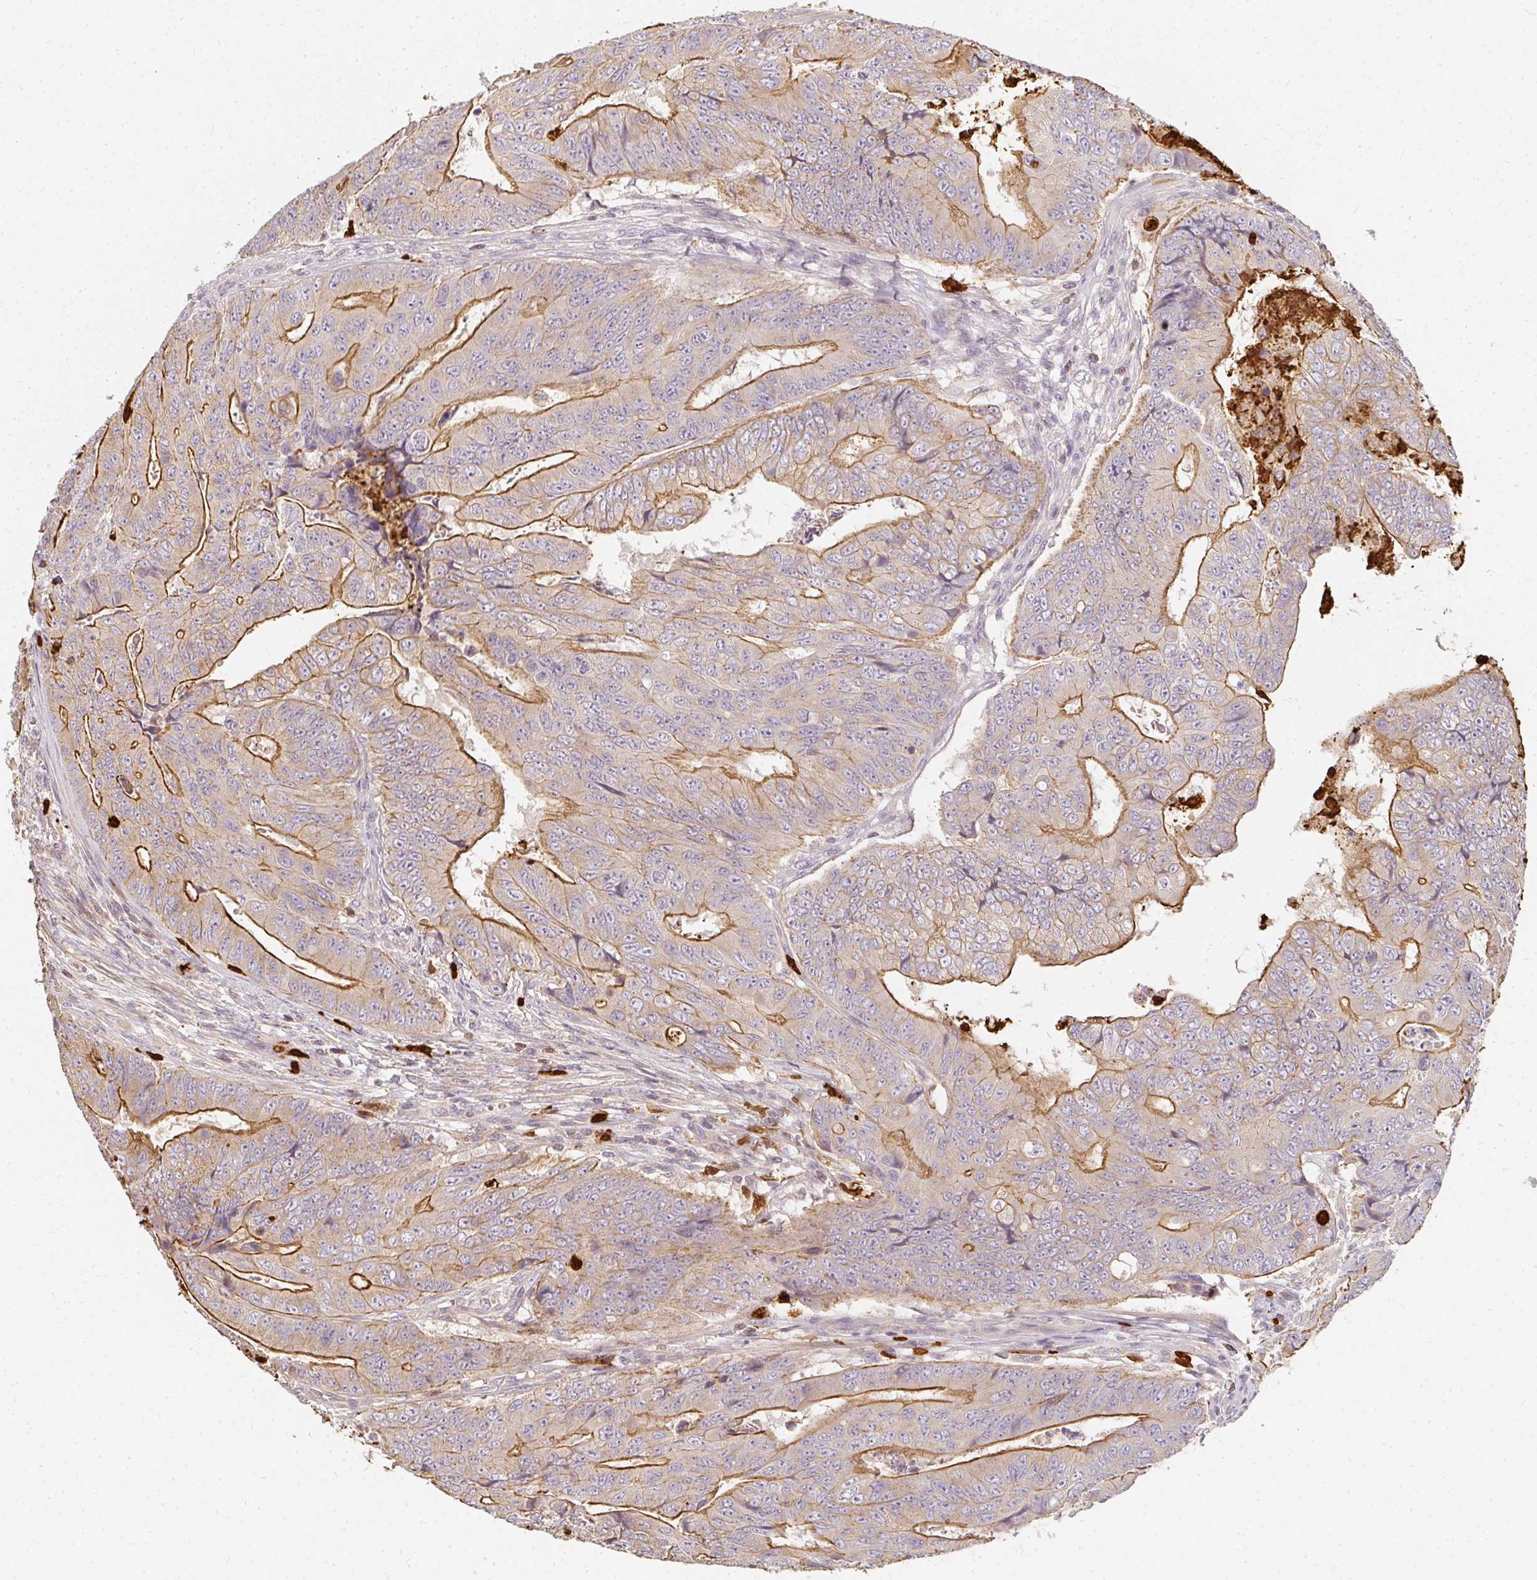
{"staining": {"intensity": "moderate", "quantity": "25%-75%", "location": "cytoplasmic/membranous"}, "tissue": "colorectal cancer", "cell_type": "Tumor cells", "image_type": "cancer", "snomed": [{"axis": "morphology", "description": "Adenocarcinoma, NOS"}, {"axis": "topography", "description": "Colon"}], "caption": "The image displays staining of colorectal cancer, revealing moderate cytoplasmic/membranous protein positivity (brown color) within tumor cells.", "gene": "CNTRL", "patient": {"sex": "female", "age": 48}}